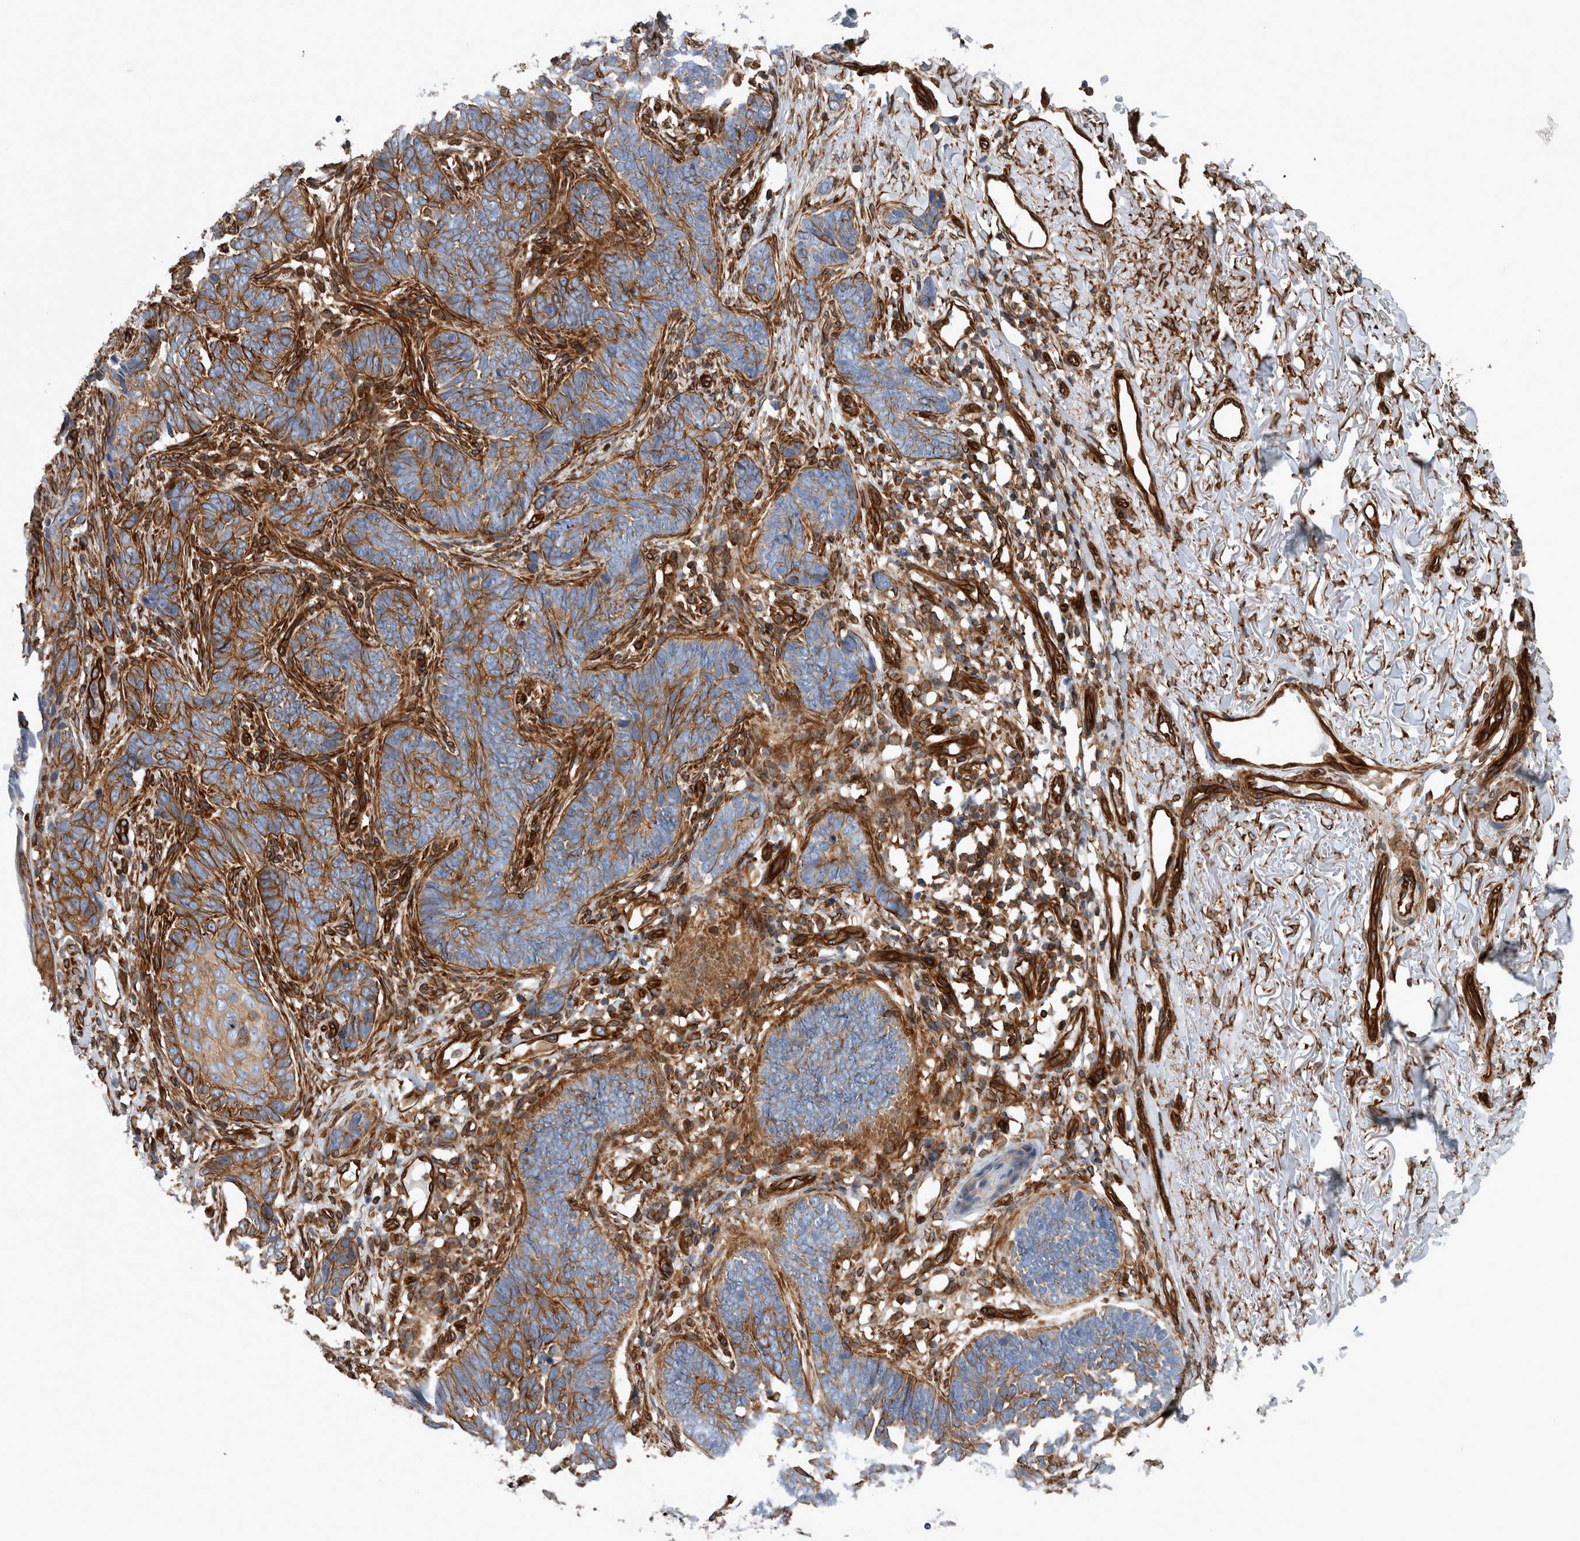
{"staining": {"intensity": "moderate", "quantity": ">75%", "location": "cytoplasmic/membranous"}, "tissue": "skin cancer", "cell_type": "Tumor cells", "image_type": "cancer", "snomed": [{"axis": "morphology", "description": "Normal tissue, NOS"}, {"axis": "morphology", "description": "Basal cell carcinoma"}, {"axis": "topography", "description": "Skin"}], "caption": "Skin cancer (basal cell carcinoma) stained with IHC demonstrates moderate cytoplasmic/membranous positivity in about >75% of tumor cells.", "gene": "PLEC", "patient": {"sex": "male", "age": 77}}